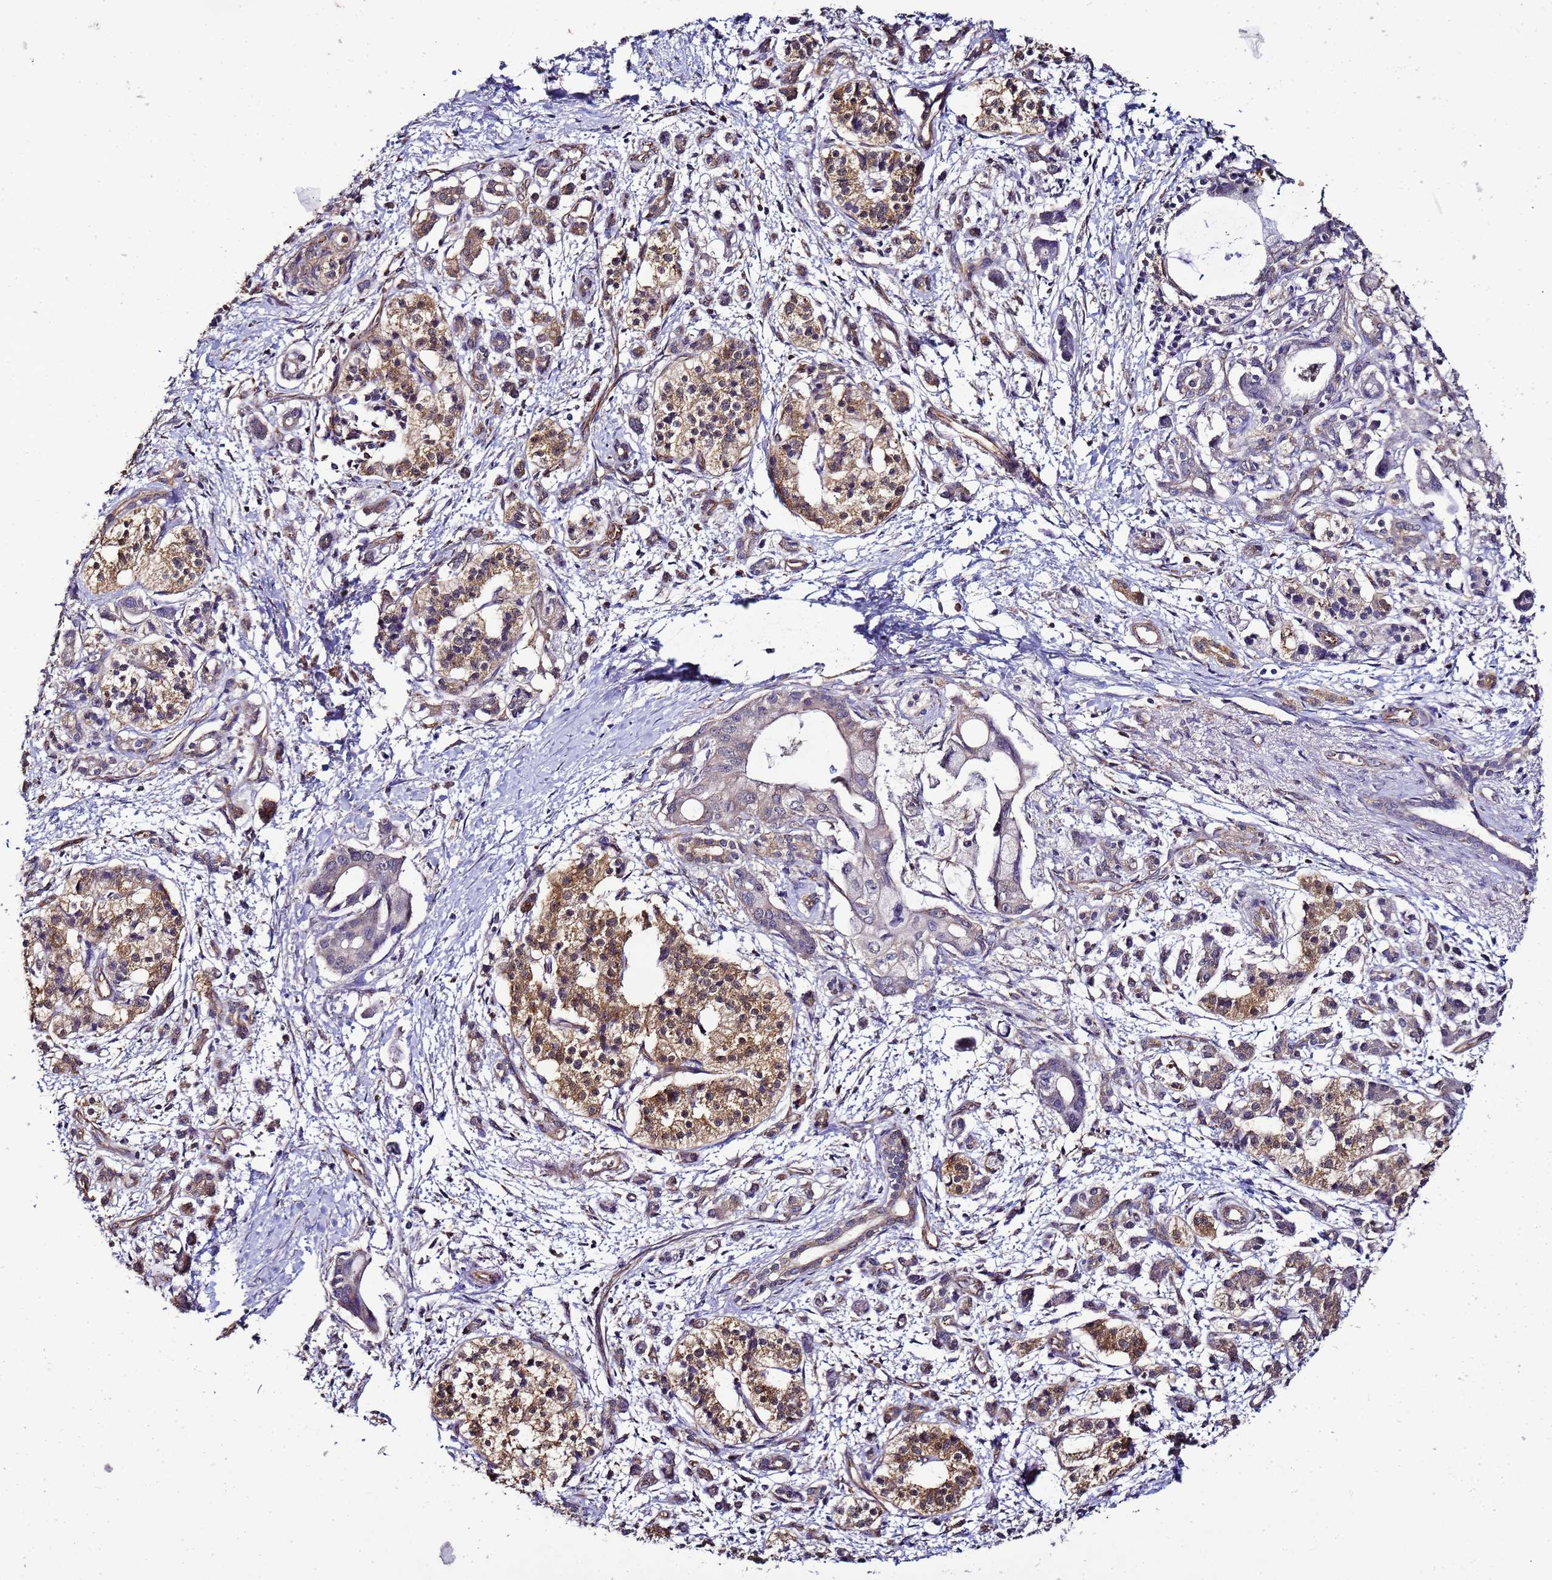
{"staining": {"intensity": "negative", "quantity": "none", "location": "none"}, "tissue": "pancreatic cancer", "cell_type": "Tumor cells", "image_type": "cancer", "snomed": [{"axis": "morphology", "description": "Adenocarcinoma, NOS"}, {"axis": "topography", "description": "Pancreas"}], "caption": "This histopathology image is of pancreatic cancer (adenocarcinoma) stained with immunohistochemistry (IHC) to label a protein in brown with the nuclei are counter-stained blue. There is no expression in tumor cells.", "gene": "ENOPH1", "patient": {"sex": "male", "age": 68}}